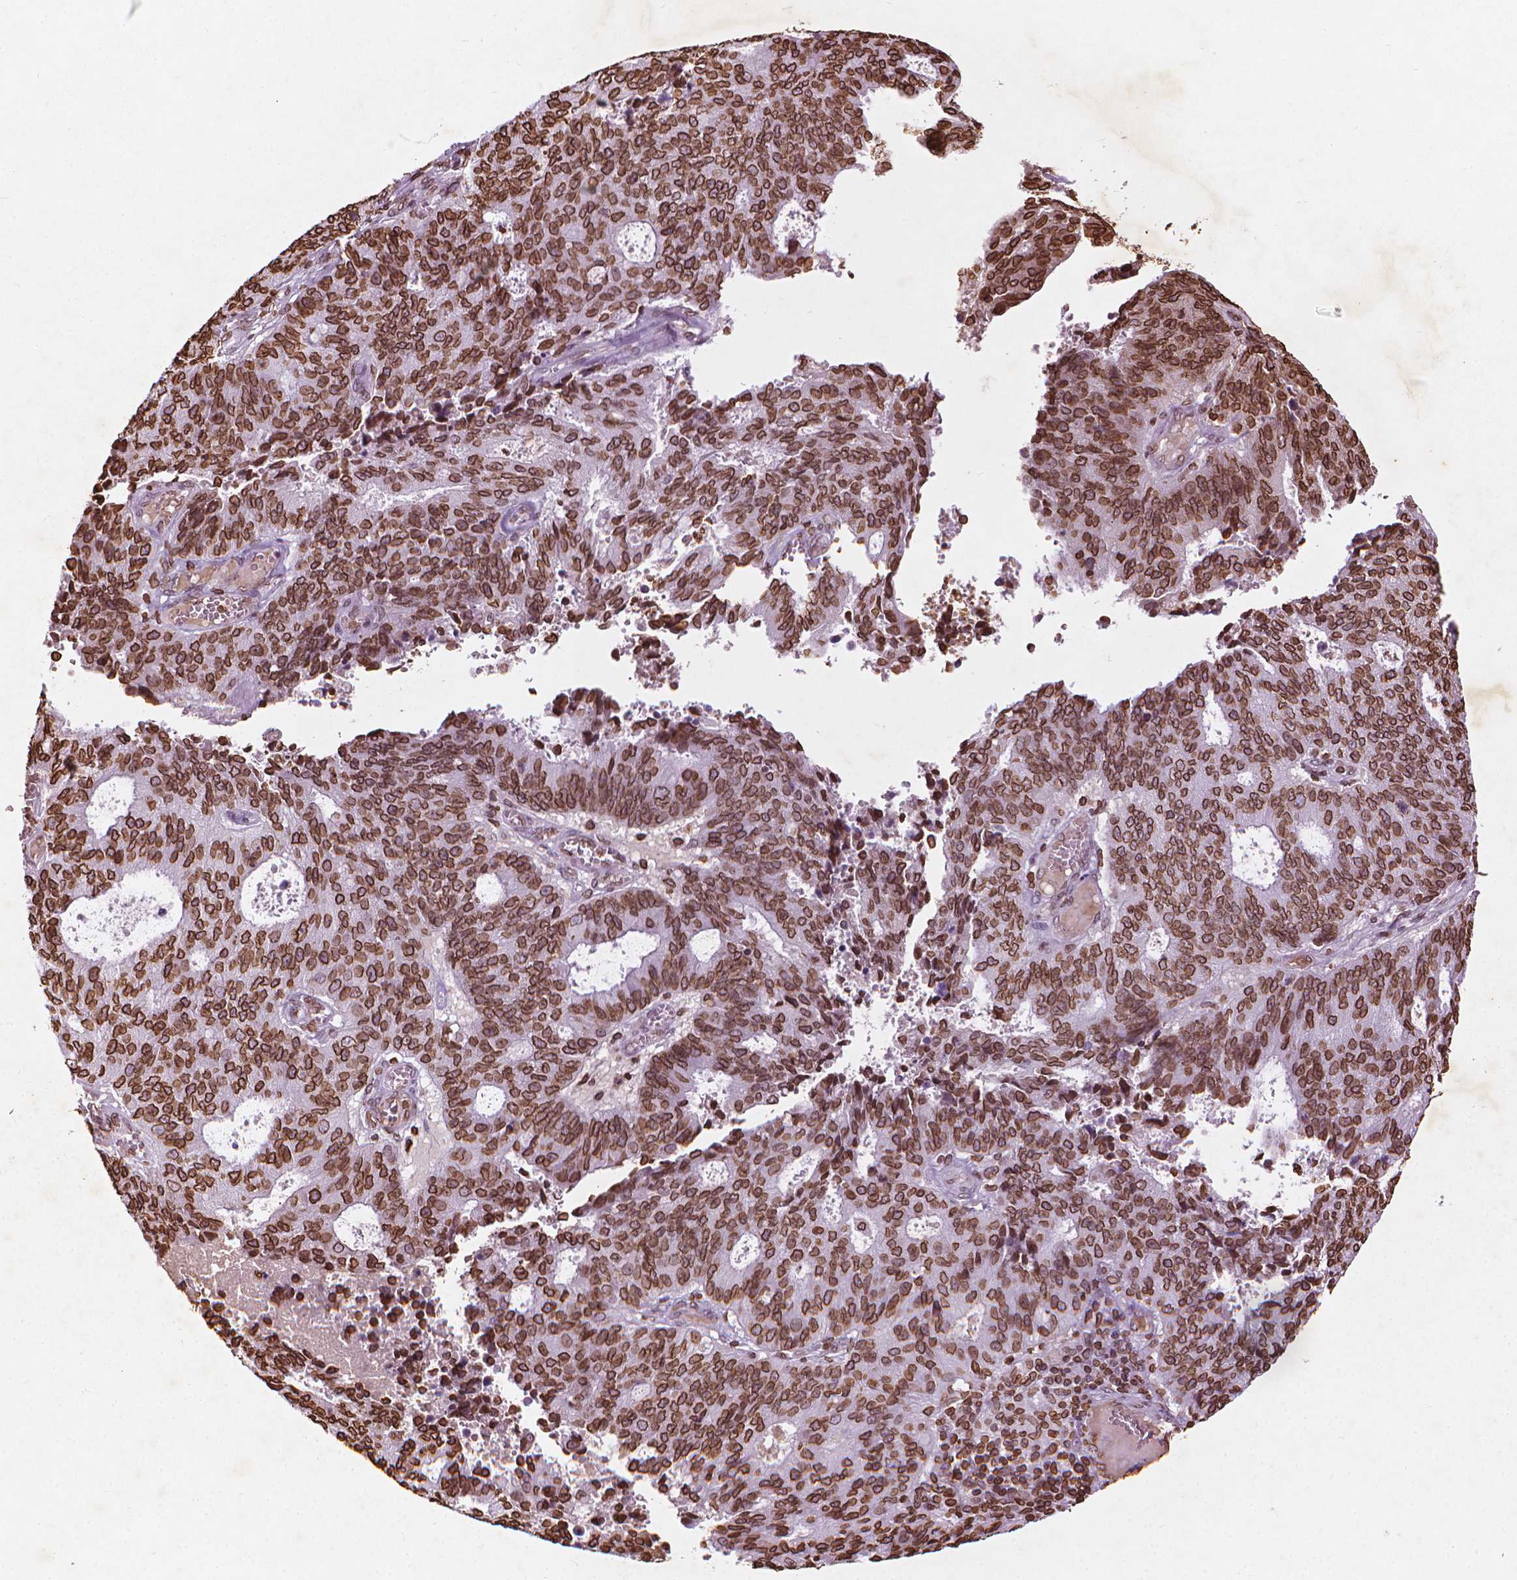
{"staining": {"intensity": "strong", "quantity": ">75%", "location": "cytoplasmic/membranous,nuclear"}, "tissue": "endometrial cancer", "cell_type": "Tumor cells", "image_type": "cancer", "snomed": [{"axis": "morphology", "description": "Adenocarcinoma, NOS"}, {"axis": "topography", "description": "Endometrium"}], "caption": "Protein staining displays strong cytoplasmic/membranous and nuclear positivity in approximately >75% of tumor cells in endometrial cancer. (DAB (3,3'-diaminobenzidine) = brown stain, brightfield microscopy at high magnification).", "gene": "LMNB1", "patient": {"sex": "female", "age": 82}}